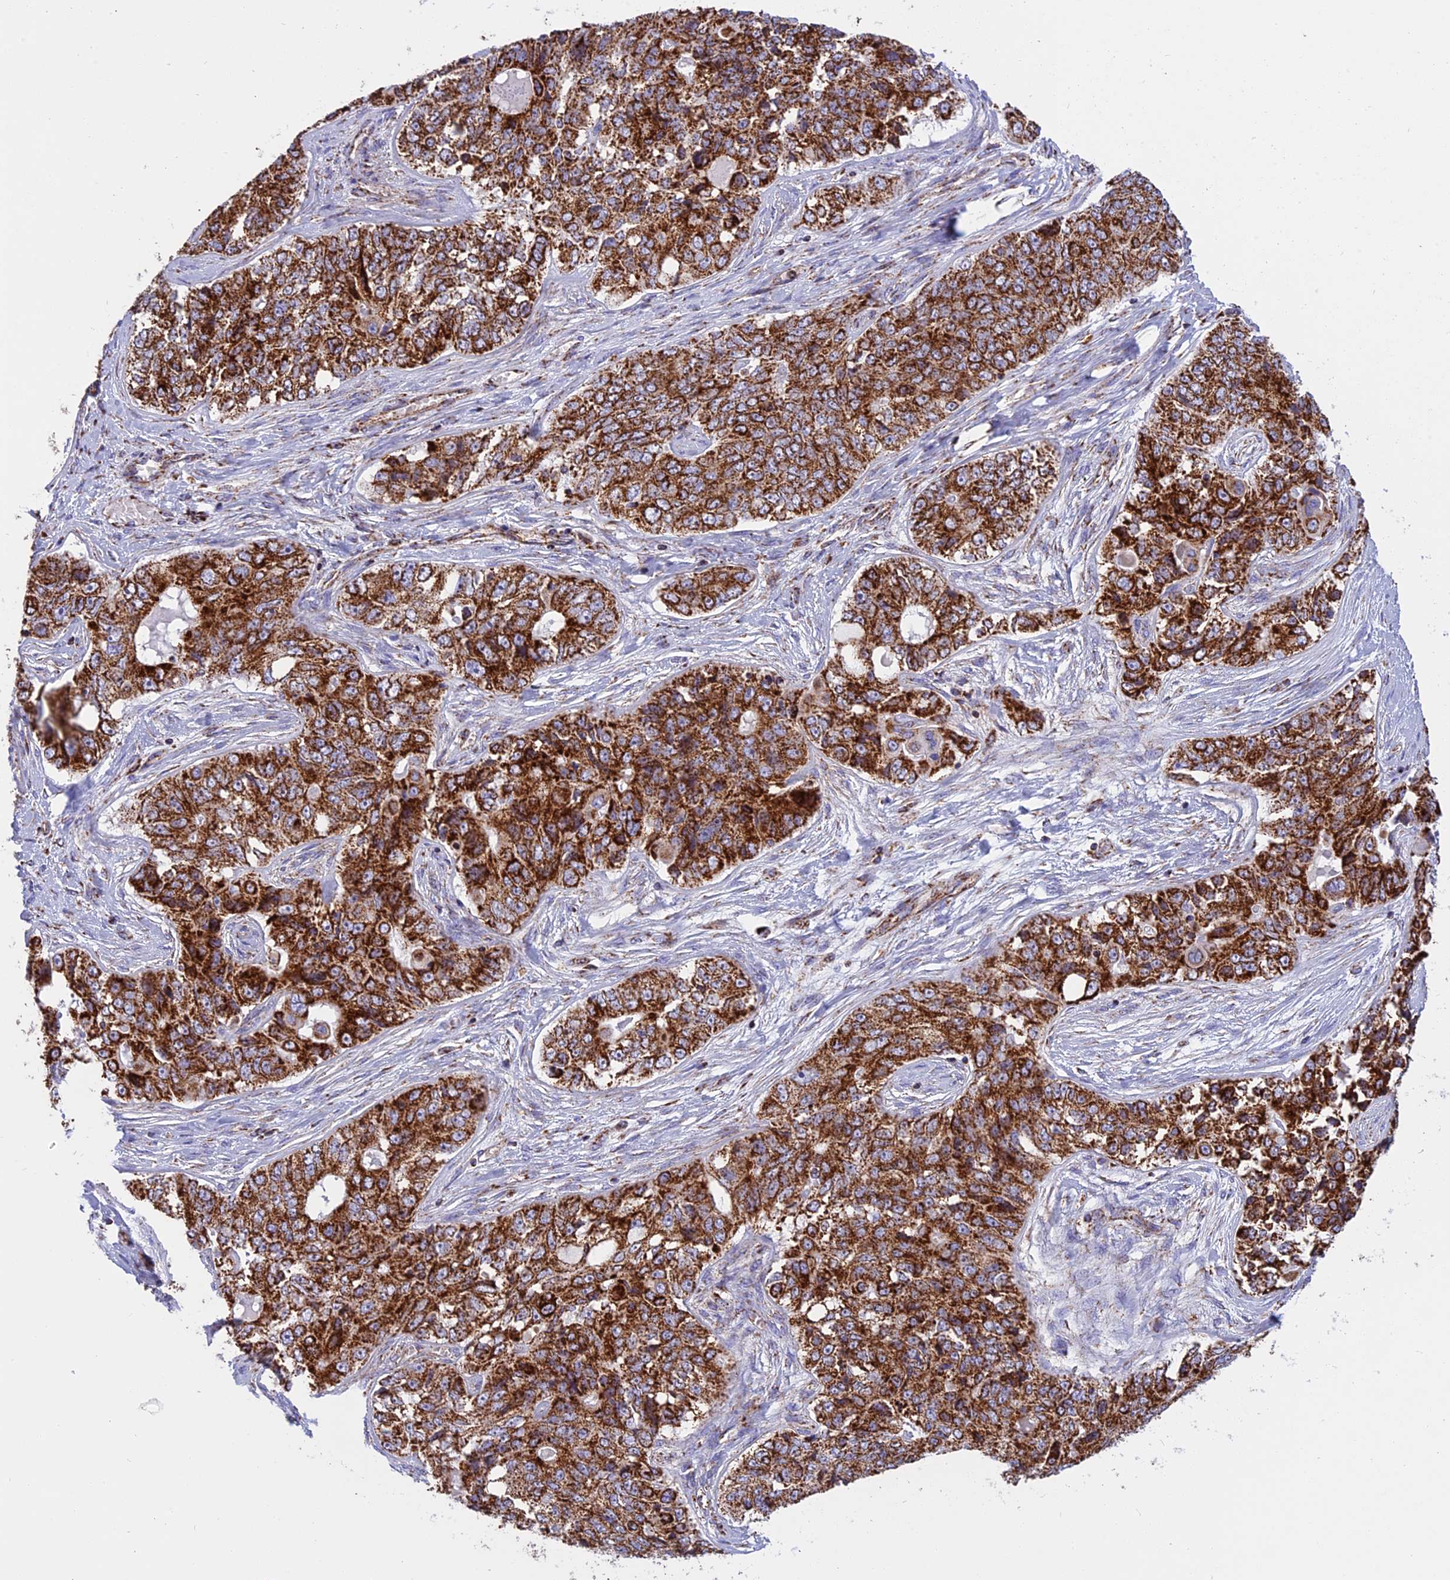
{"staining": {"intensity": "strong", "quantity": ">75%", "location": "cytoplasmic/membranous"}, "tissue": "ovarian cancer", "cell_type": "Tumor cells", "image_type": "cancer", "snomed": [{"axis": "morphology", "description": "Carcinoma, endometroid"}, {"axis": "topography", "description": "Ovary"}], "caption": "Ovarian cancer stained with immunohistochemistry demonstrates strong cytoplasmic/membranous staining in approximately >75% of tumor cells. (DAB IHC, brown staining for protein, blue staining for nuclei).", "gene": "UQCRB", "patient": {"sex": "female", "age": 51}}